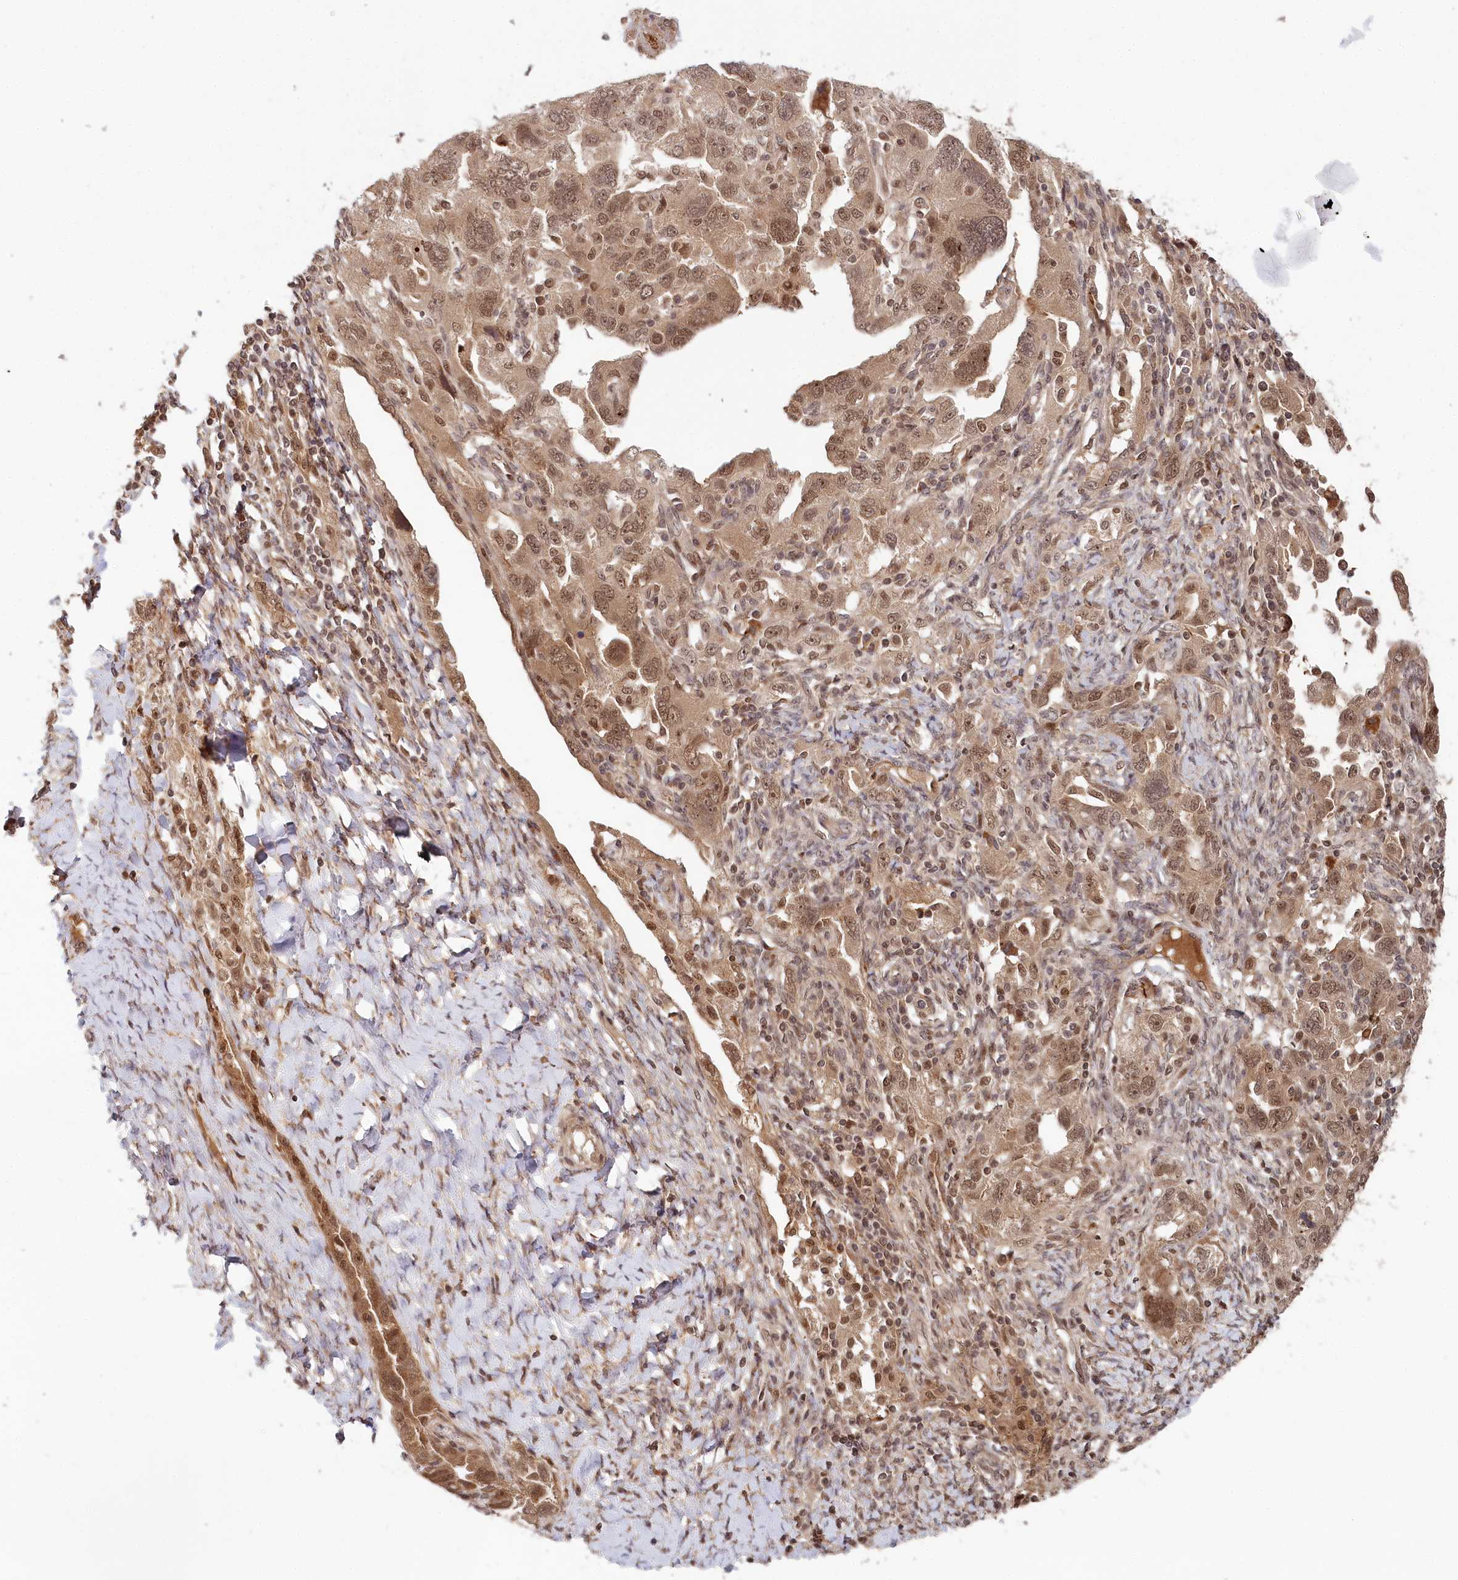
{"staining": {"intensity": "moderate", "quantity": ">75%", "location": "cytoplasmic/membranous,nuclear"}, "tissue": "ovarian cancer", "cell_type": "Tumor cells", "image_type": "cancer", "snomed": [{"axis": "morphology", "description": "Carcinoma, NOS"}, {"axis": "morphology", "description": "Cystadenocarcinoma, serous, NOS"}, {"axis": "topography", "description": "Ovary"}], "caption": "A brown stain highlights moderate cytoplasmic/membranous and nuclear expression of a protein in ovarian cancer tumor cells.", "gene": "WAPL", "patient": {"sex": "female", "age": 69}}